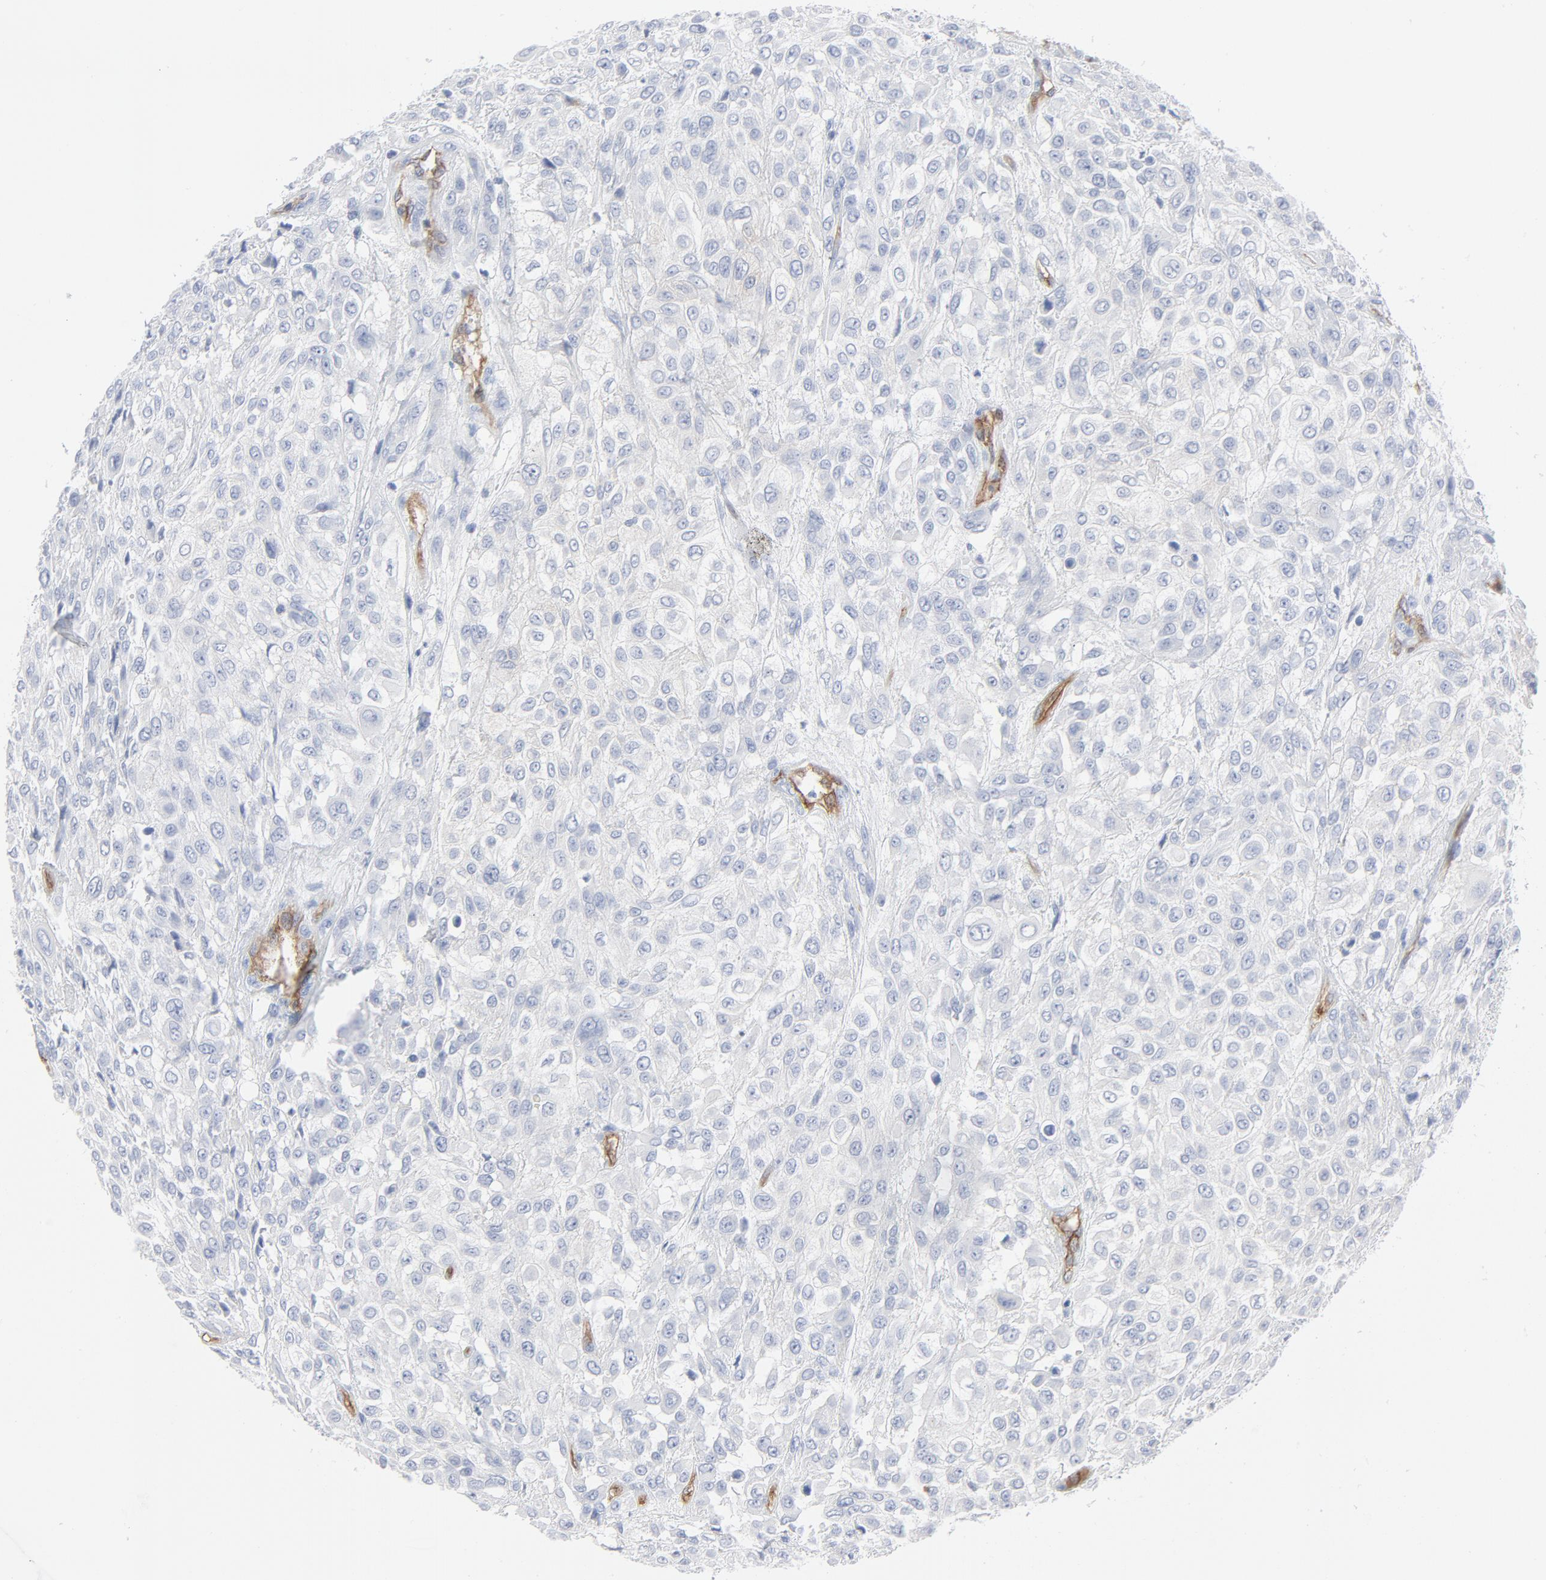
{"staining": {"intensity": "negative", "quantity": "none", "location": "none"}, "tissue": "urothelial cancer", "cell_type": "Tumor cells", "image_type": "cancer", "snomed": [{"axis": "morphology", "description": "Urothelial carcinoma, High grade"}, {"axis": "topography", "description": "Urinary bladder"}], "caption": "Immunohistochemical staining of human urothelial cancer shows no significant positivity in tumor cells. The staining was performed using DAB to visualize the protein expression in brown, while the nuclei were stained in blue with hematoxylin (Magnification: 20x).", "gene": "SHANK3", "patient": {"sex": "male", "age": 57}}